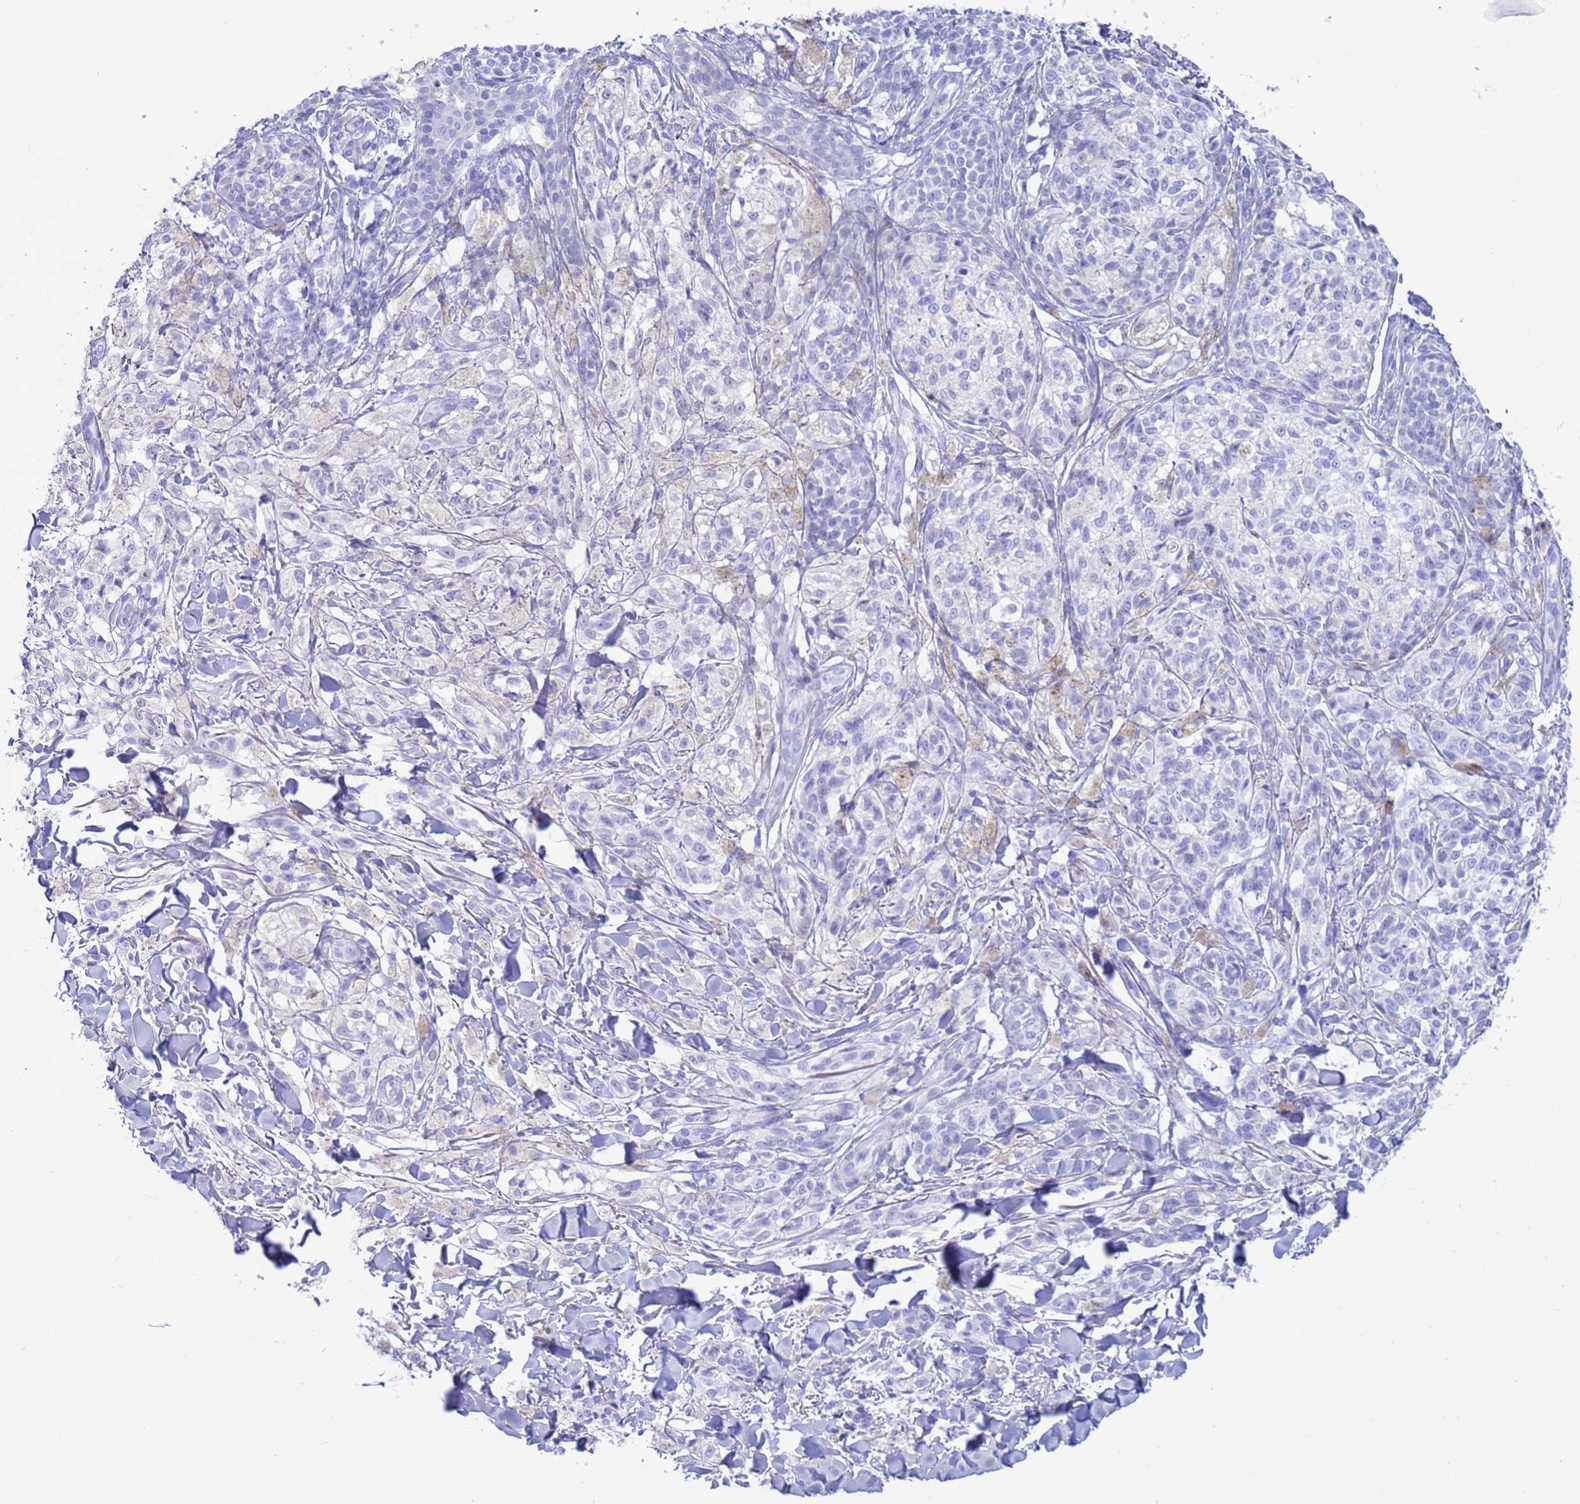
{"staining": {"intensity": "negative", "quantity": "none", "location": "none"}, "tissue": "melanoma", "cell_type": "Tumor cells", "image_type": "cancer", "snomed": [{"axis": "morphology", "description": "Malignant melanoma, NOS"}, {"axis": "topography", "description": "Skin of upper extremity"}], "caption": "The immunohistochemistry micrograph has no significant positivity in tumor cells of malignant melanoma tissue. (Stains: DAB (3,3'-diaminobenzidine) immunohistochemistry with hematoxylin counter stain, Microscopy: brightfield microscopy at high magnification).", "gene": "GSTM1", "patient": {"sex": "male", "age": 40}}